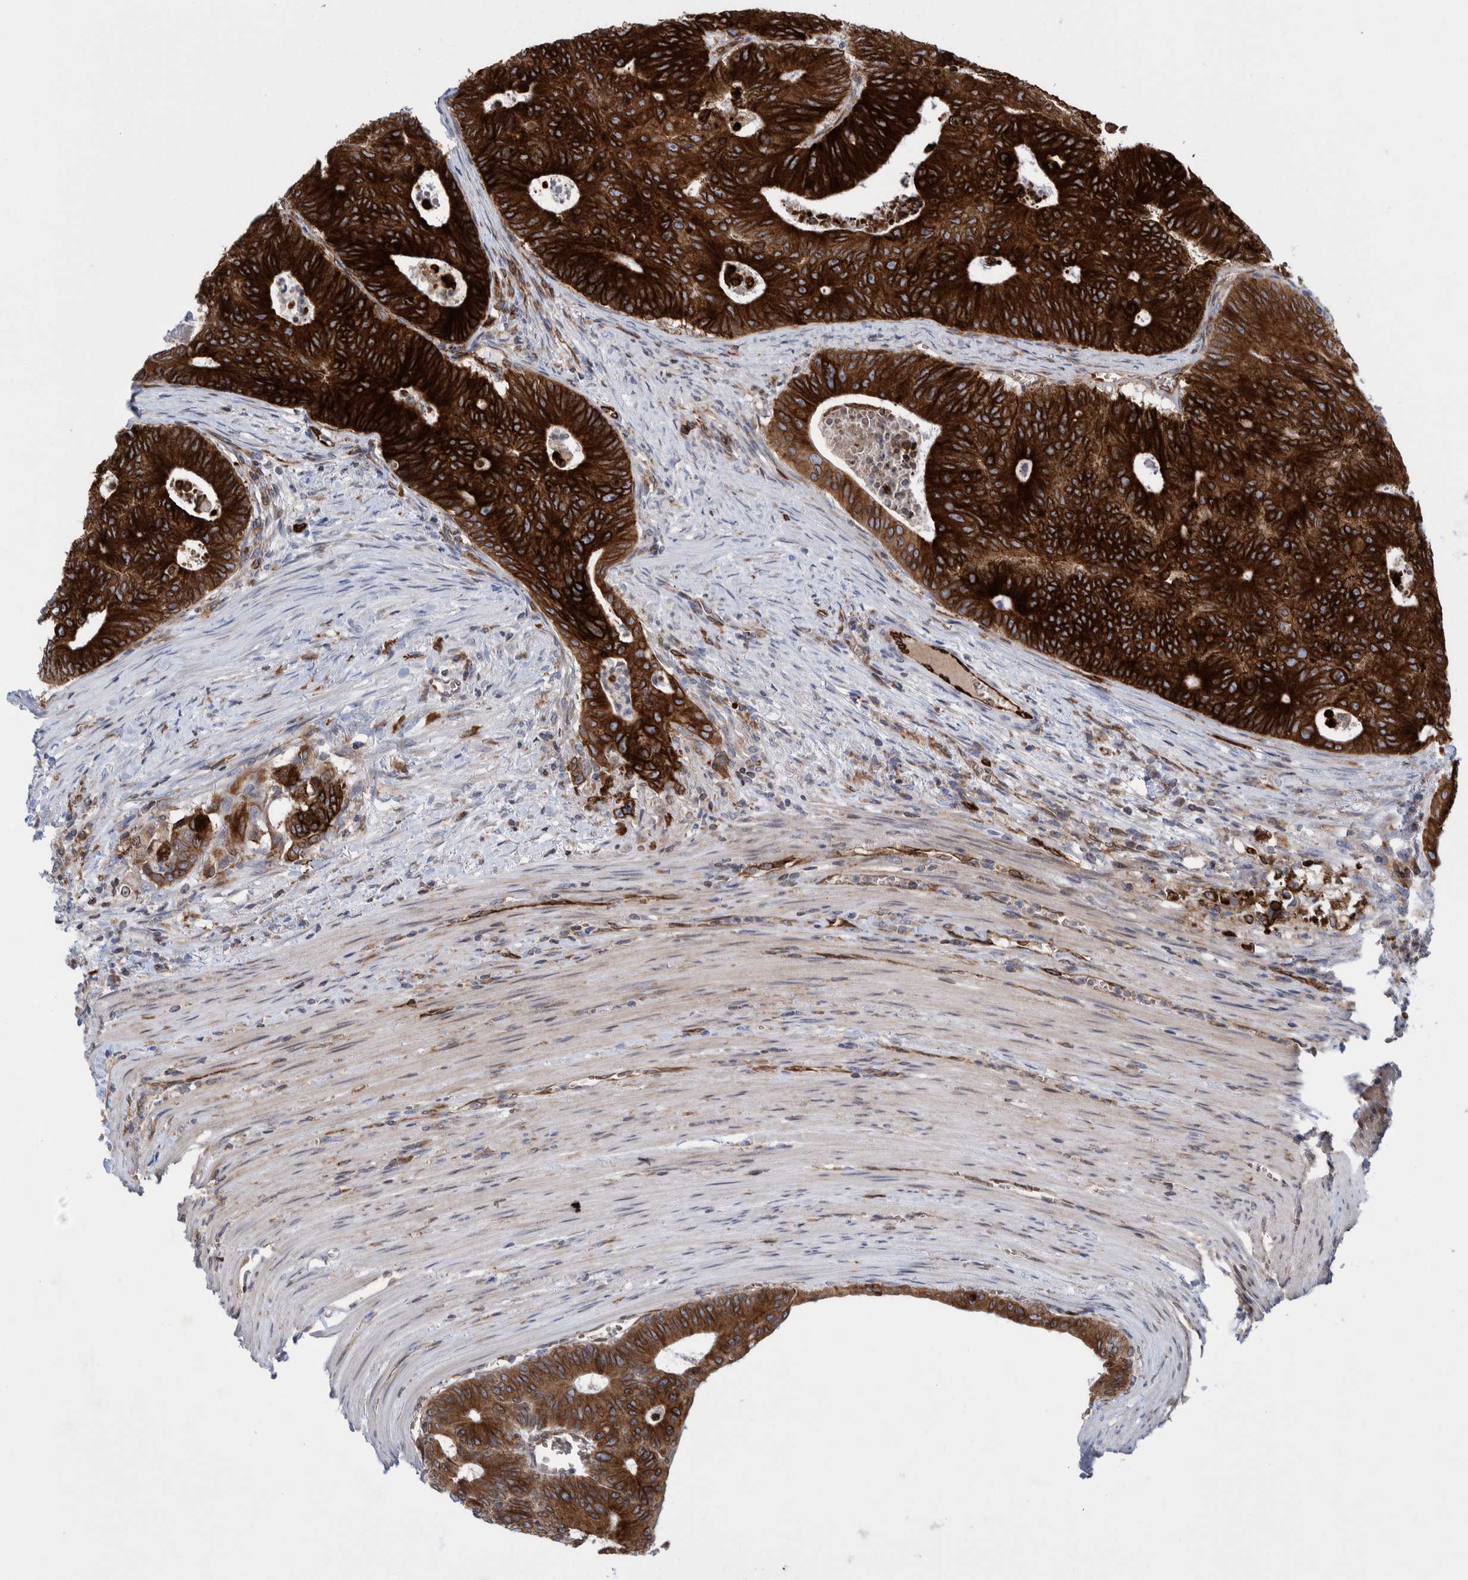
{"staining": {"intensity": "strong", "quantity": ">75%", "location": "cytoplasmic/membranous"}, "tissue": "colorectal cancer", "cell_type": "Tumor cells", "image_type": "cancer", "snomed": [{"axis": "morphology", "description": "Adenocarcinoma, NOS"}, {"axis": "topography", "description": "Colon"}], "caption": "Human adenocarcinoma (colorectal) stained with a brown dye exhibits strong cytoplasmic/membranous positive positivity in approximately >75% of tumor cells.", "gene": "THEM6", "patient": {"sex": "male", "age": 87}}